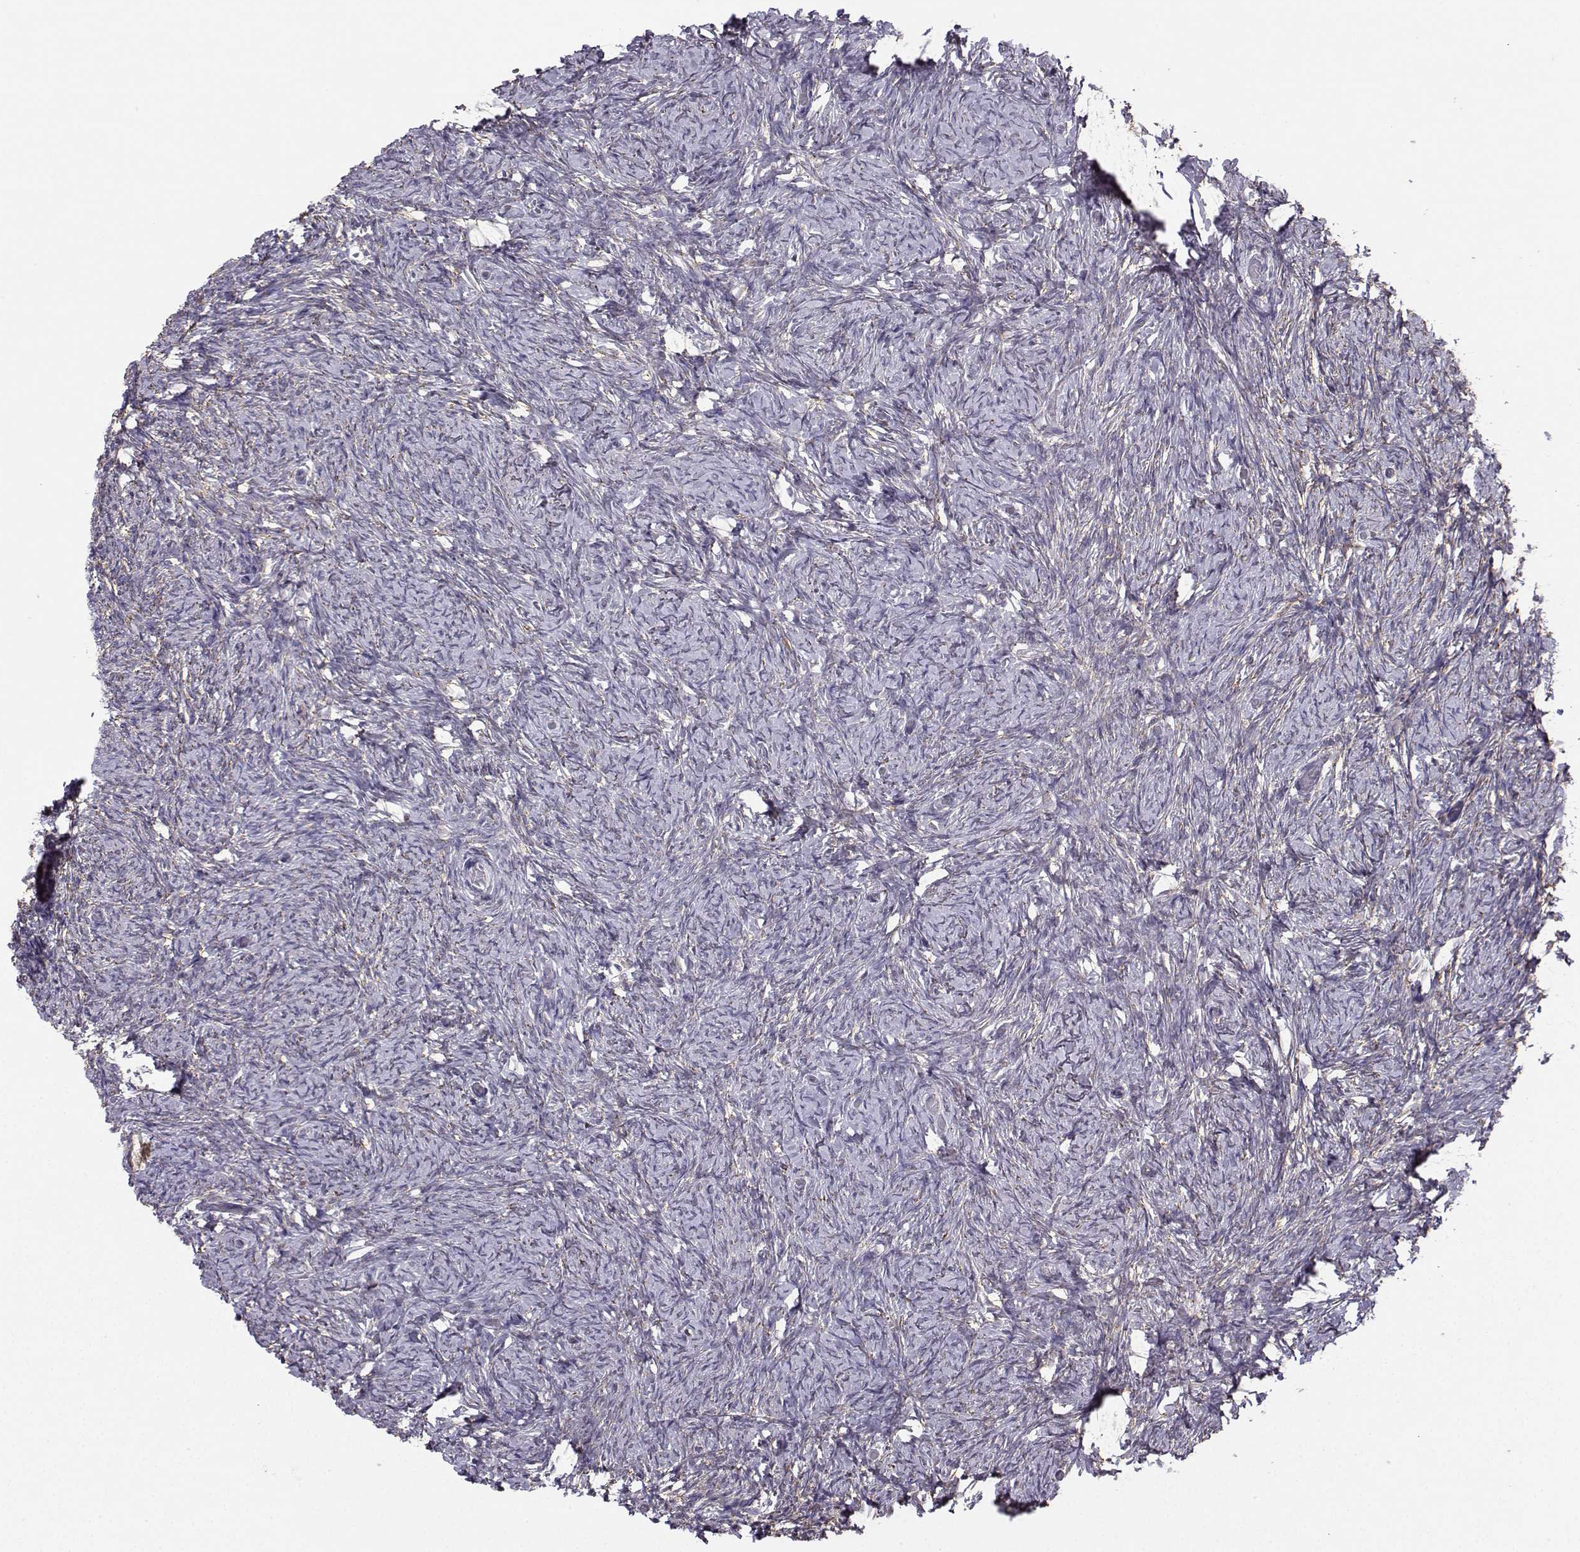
{"staining": {"intensity": "weak", "quantity": ">75%", "location": "cytoplasmic/membranous"}, "tissue": "ovary", "cell_type": "Follicle cells", "image_type": "normal", "snomed": [{"axis": "morphology", "description": "Normal tissue, NOS"}, {"axis": "topography", "description": "Ovary"}], "caption": "This is a histology image of IHC staining of benign ovary, which shows weak expression in the cytoplasmic/membranous of follicle cells.", "gene": "DCLK3", "patient": {"sex": "female", "age": 39}}